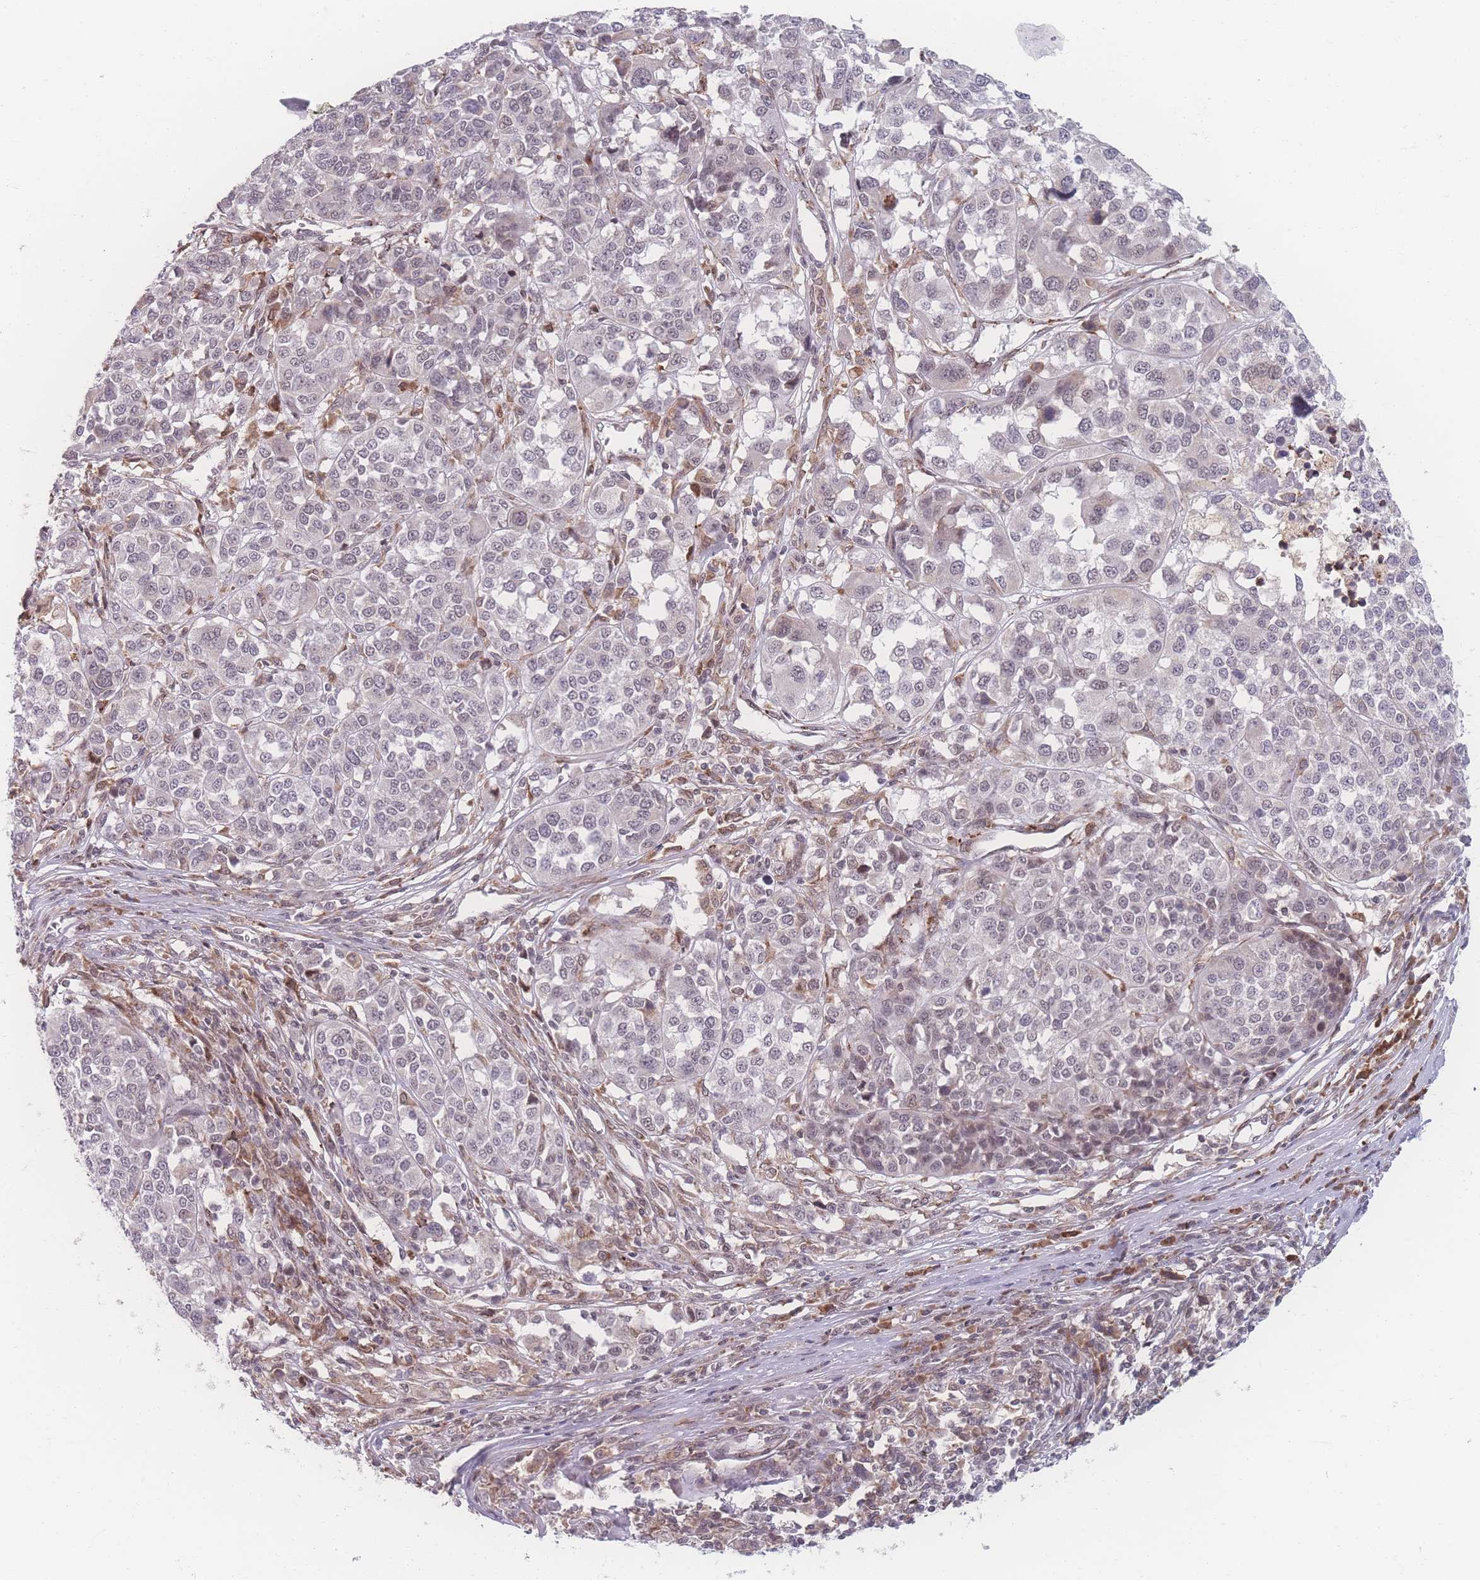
{"staining": {"intensity": "negative", "quantity": "none", "location": "none"}, "tissue": "melanoma", "cell_type": "Tumor cells", "image_type": "cancer", "snomed": [{"axis": "morphology", "description": "Malignant melanoma, Metastatic site"}, {"axis": "topography", "description": "Lymph node"}], "caption": "An image of melanoma stained for a protein displays no brown staining in tumor cells.", "gene": "ZC3H13", "patient": {"sex": "male", "age": 44}}